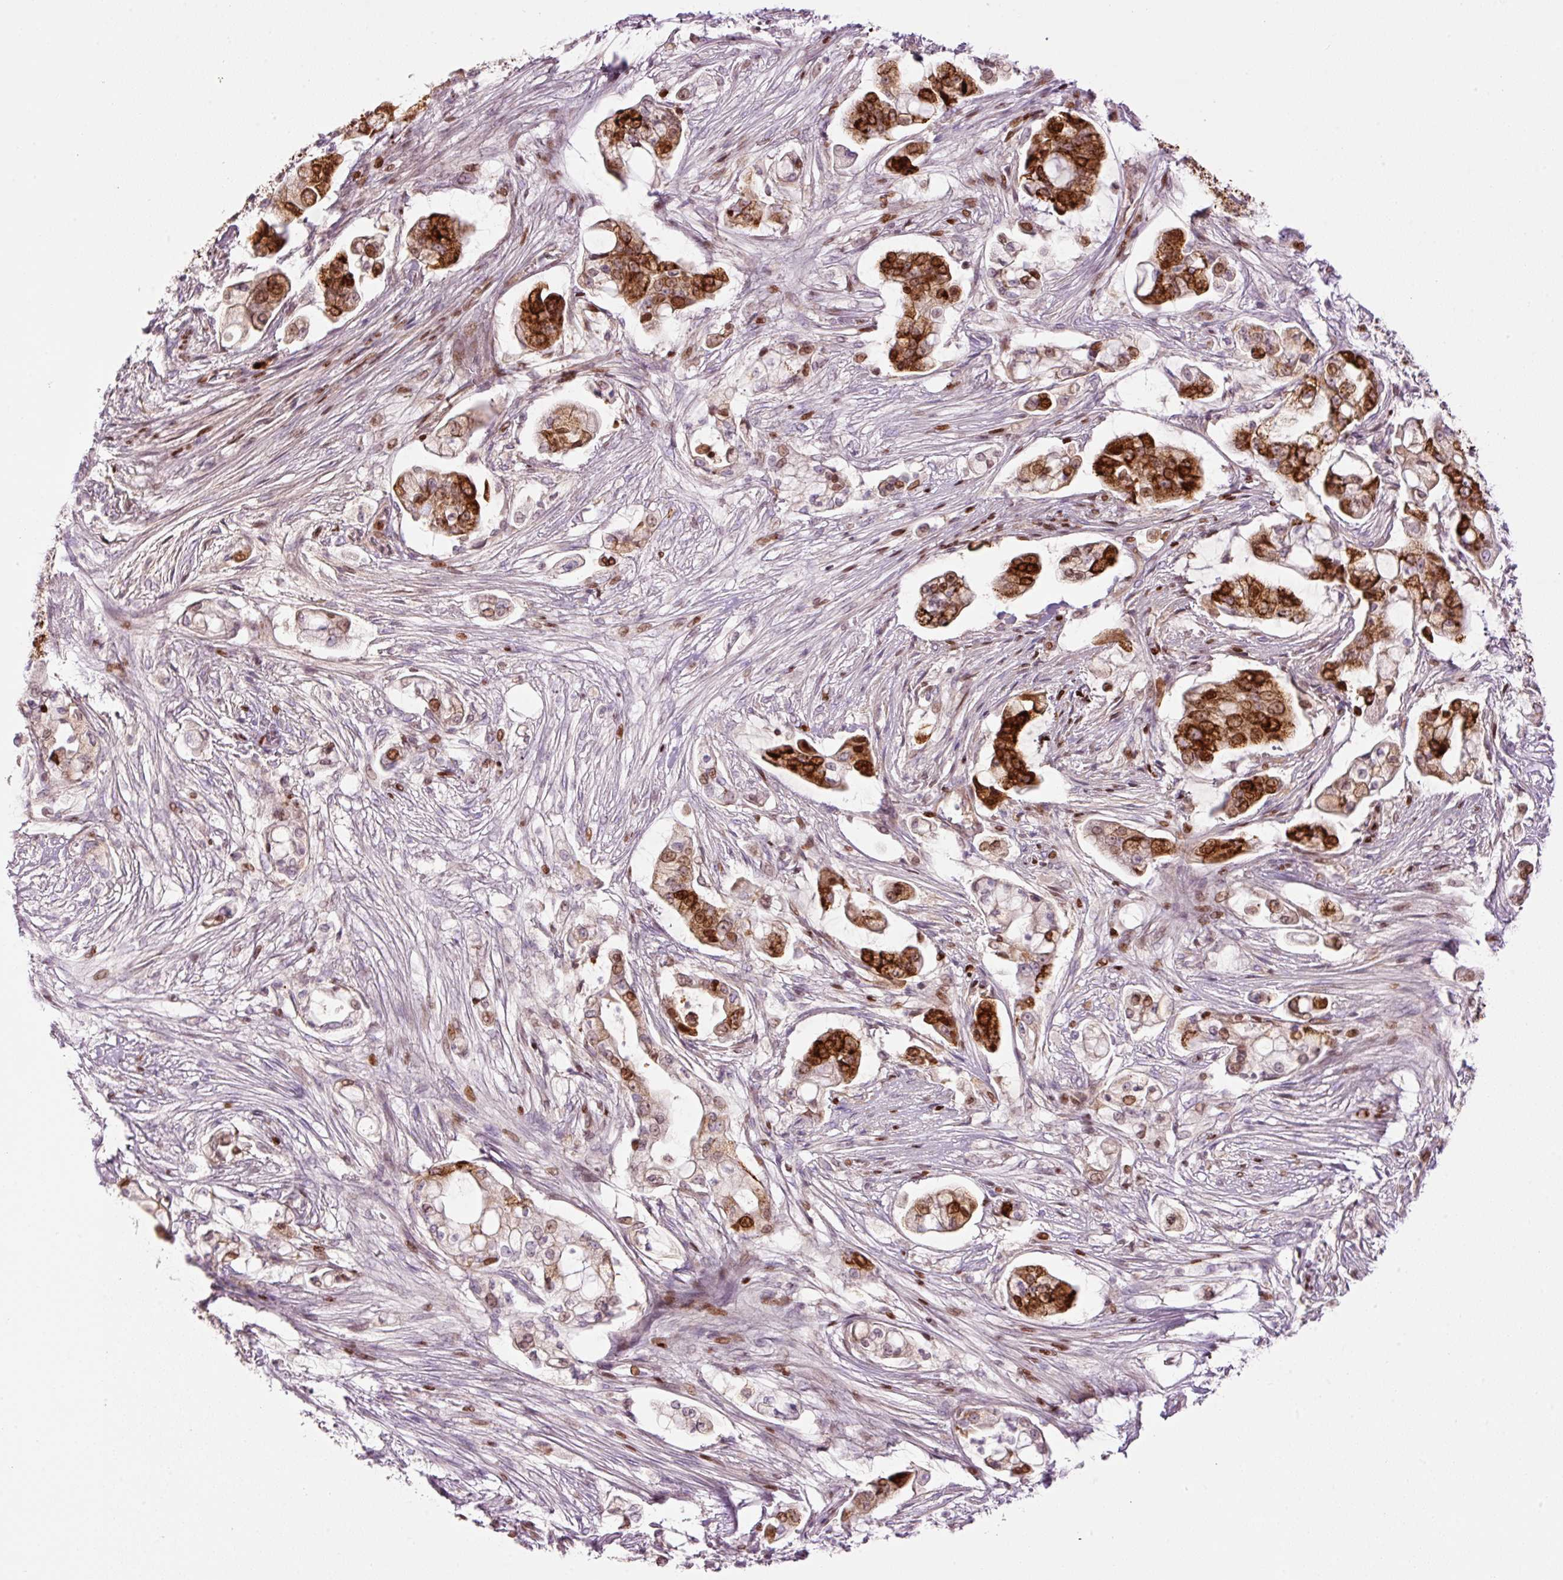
{"staining": {"intensity": "strong", "quantity": ">75%", "location": "cytoplasmic/membranous,nuclear"}, "tissue": "pancreatic cancer", "cell_type": "Tumor cells", "image_type": "cancer", "snomed": [{"axis": "morphology", "description": "Adenocarcinoma, NOS"}, {"axis": "topography", "description": "Pancreas"}], "caption": "Immunohistochemical staining of human pancreatic adenocarcinoma displays high levels of strong cytoplasmic/membranous and nuclear protein staining in approximately >75% of tumor cells.", "gene": "TMEM8B", "patient": {"sex": "female", "age": 69}}